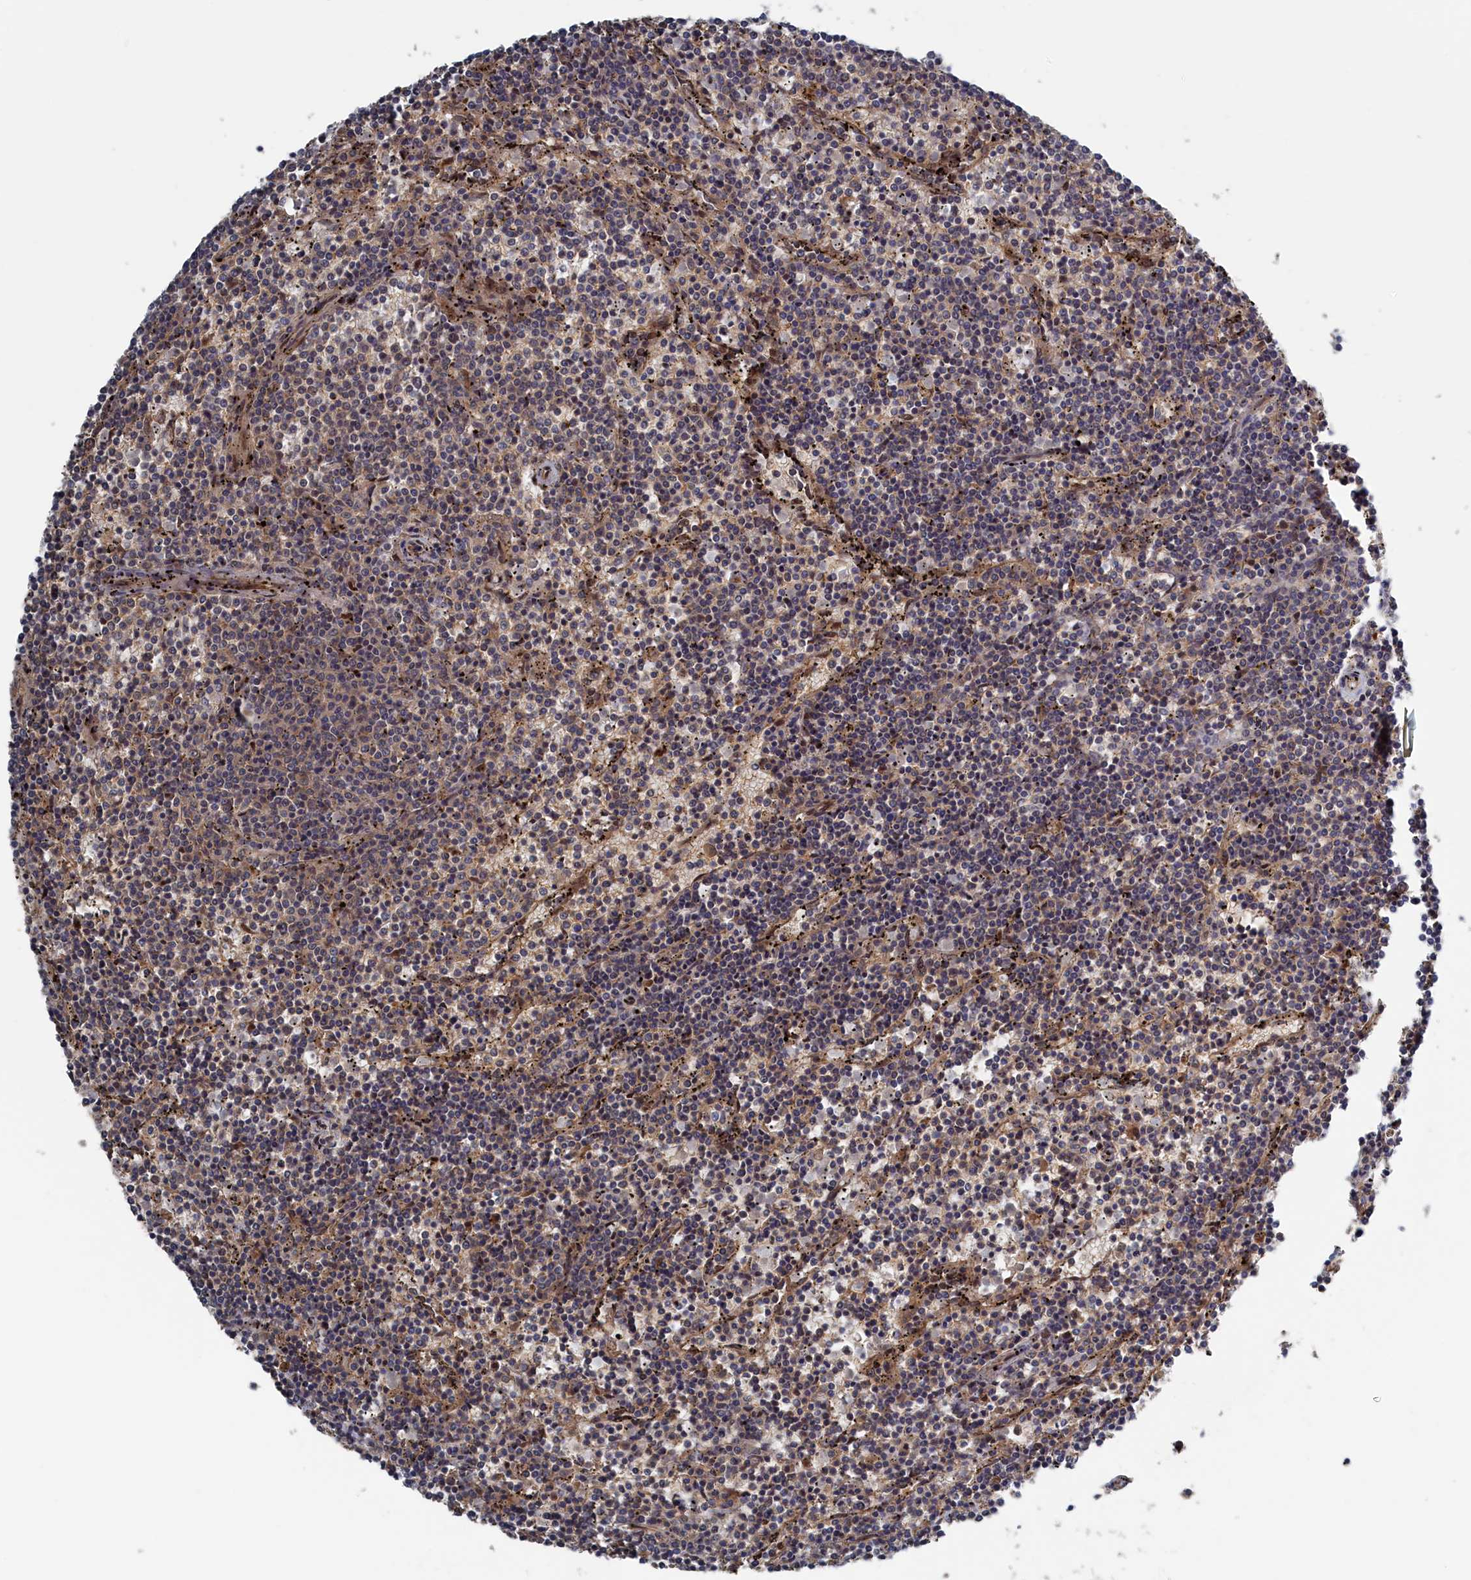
{"staining": {"intensity": "weak", "quantity": "<25%", "location": "cytoplasmic/membranous"}, "tissue": "lymphoma", "cell_type": "Tumor cells", "image_type": "cancer", "snomed": [{"axis": "morphology", "description": "Malignant lymphoma, non-Hodgkin's type, Low grade"}, {"axis": "topography", "description": "Spleen"}], "caption": "Low-grade malignant lymphoma, non-Hodgkin's type stained for a protein using immunohistochemistry (IHC) demonstrates no positivity tumor cells.", "gene": "ELOVL6", "patient": {"sex": "female", "age": 50}}